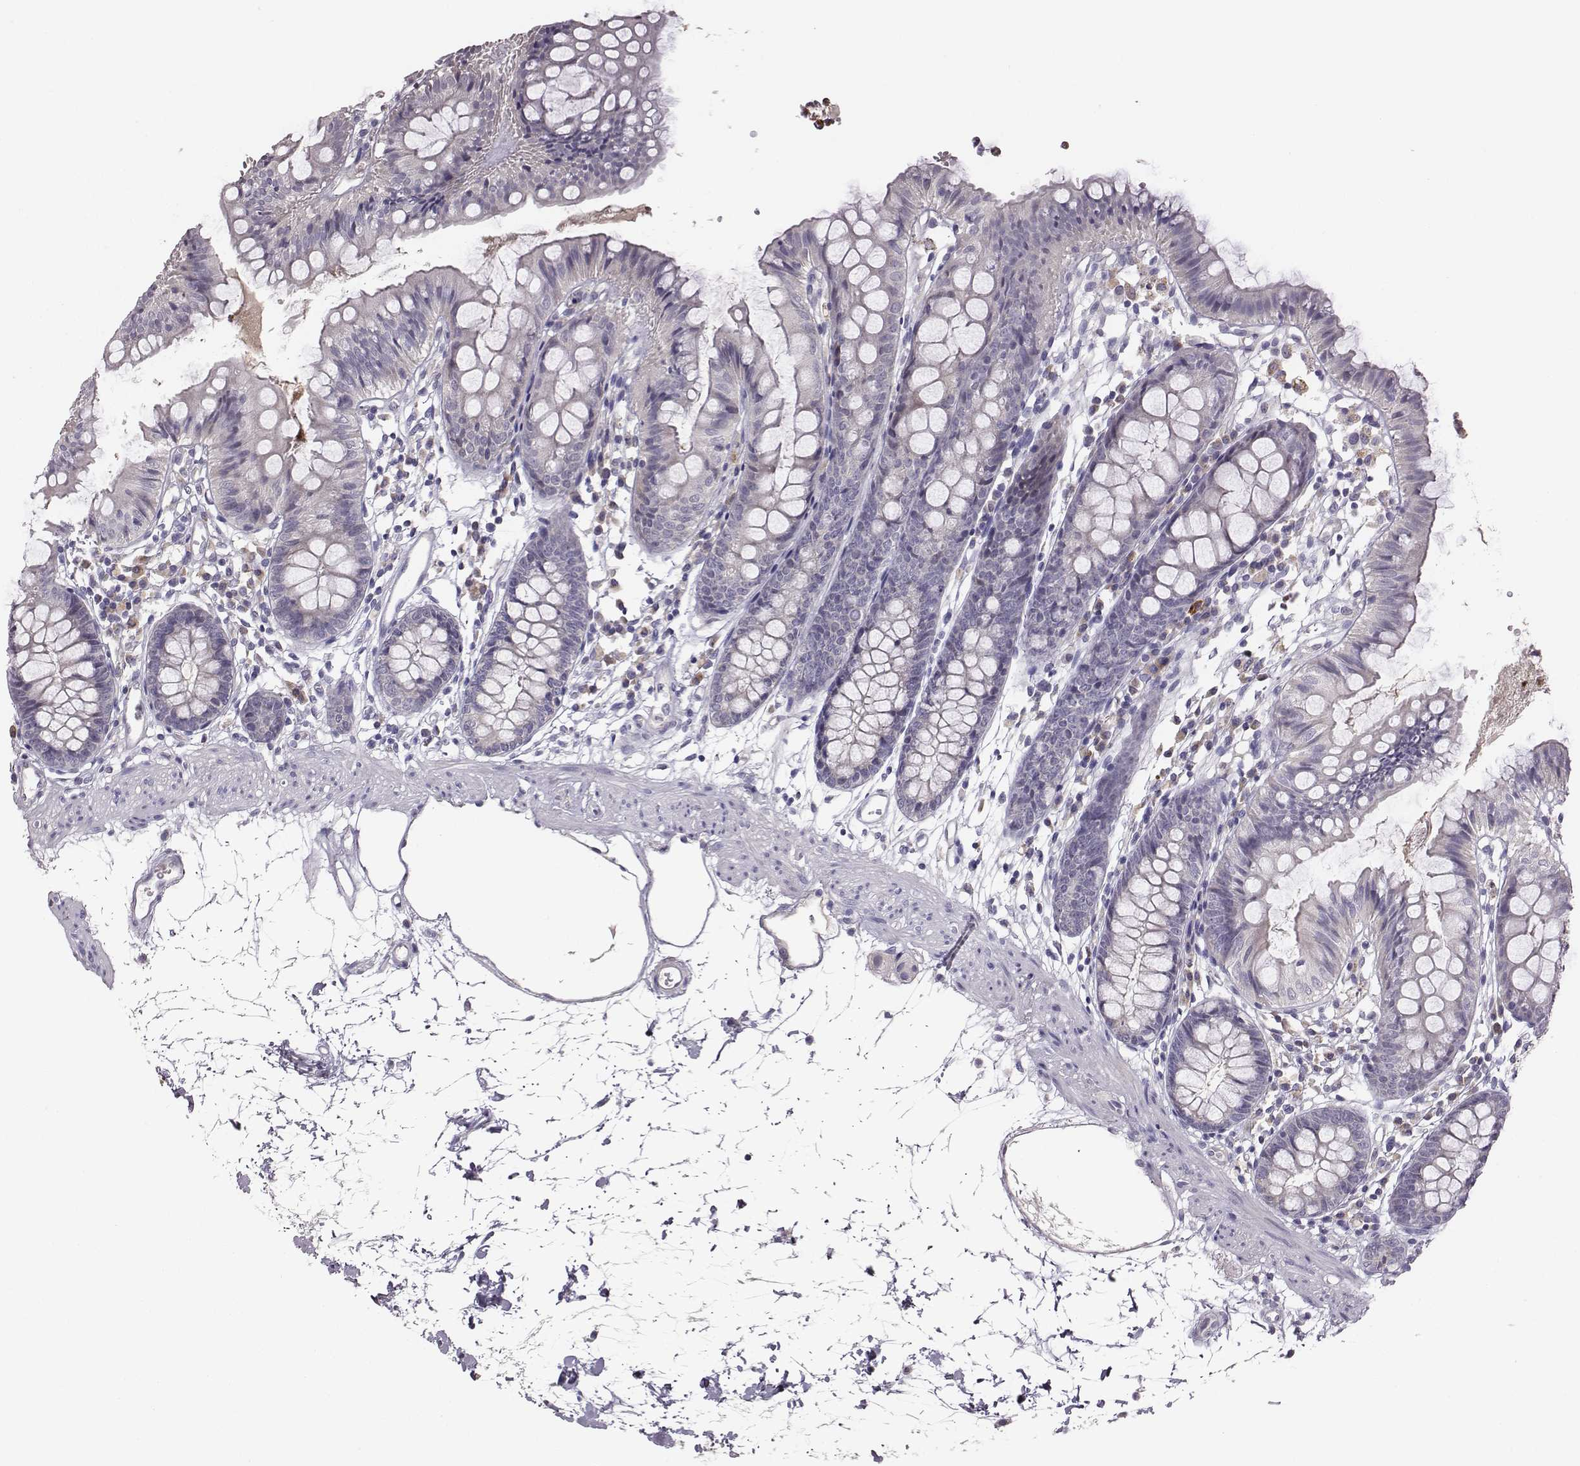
{"staining": {"intensity": "negative", "quantity": "none", "location": "none"}, "tissue": "colon", "cell_type": "Endothelial cells", "image_type": "normal", "snomed": [{"axis": "morphology", "description": "Normal tissue, NOS"}, {"axis": "topography", "description": "Colon"}], "caption": "Immunohistochemistry (IHC) histopathology image of unremarkable colon stained for a protein (brown), which displays no staining in endothelial cells.", "gene": "KMO", "patient": {"sex": "female", "age": 84}}